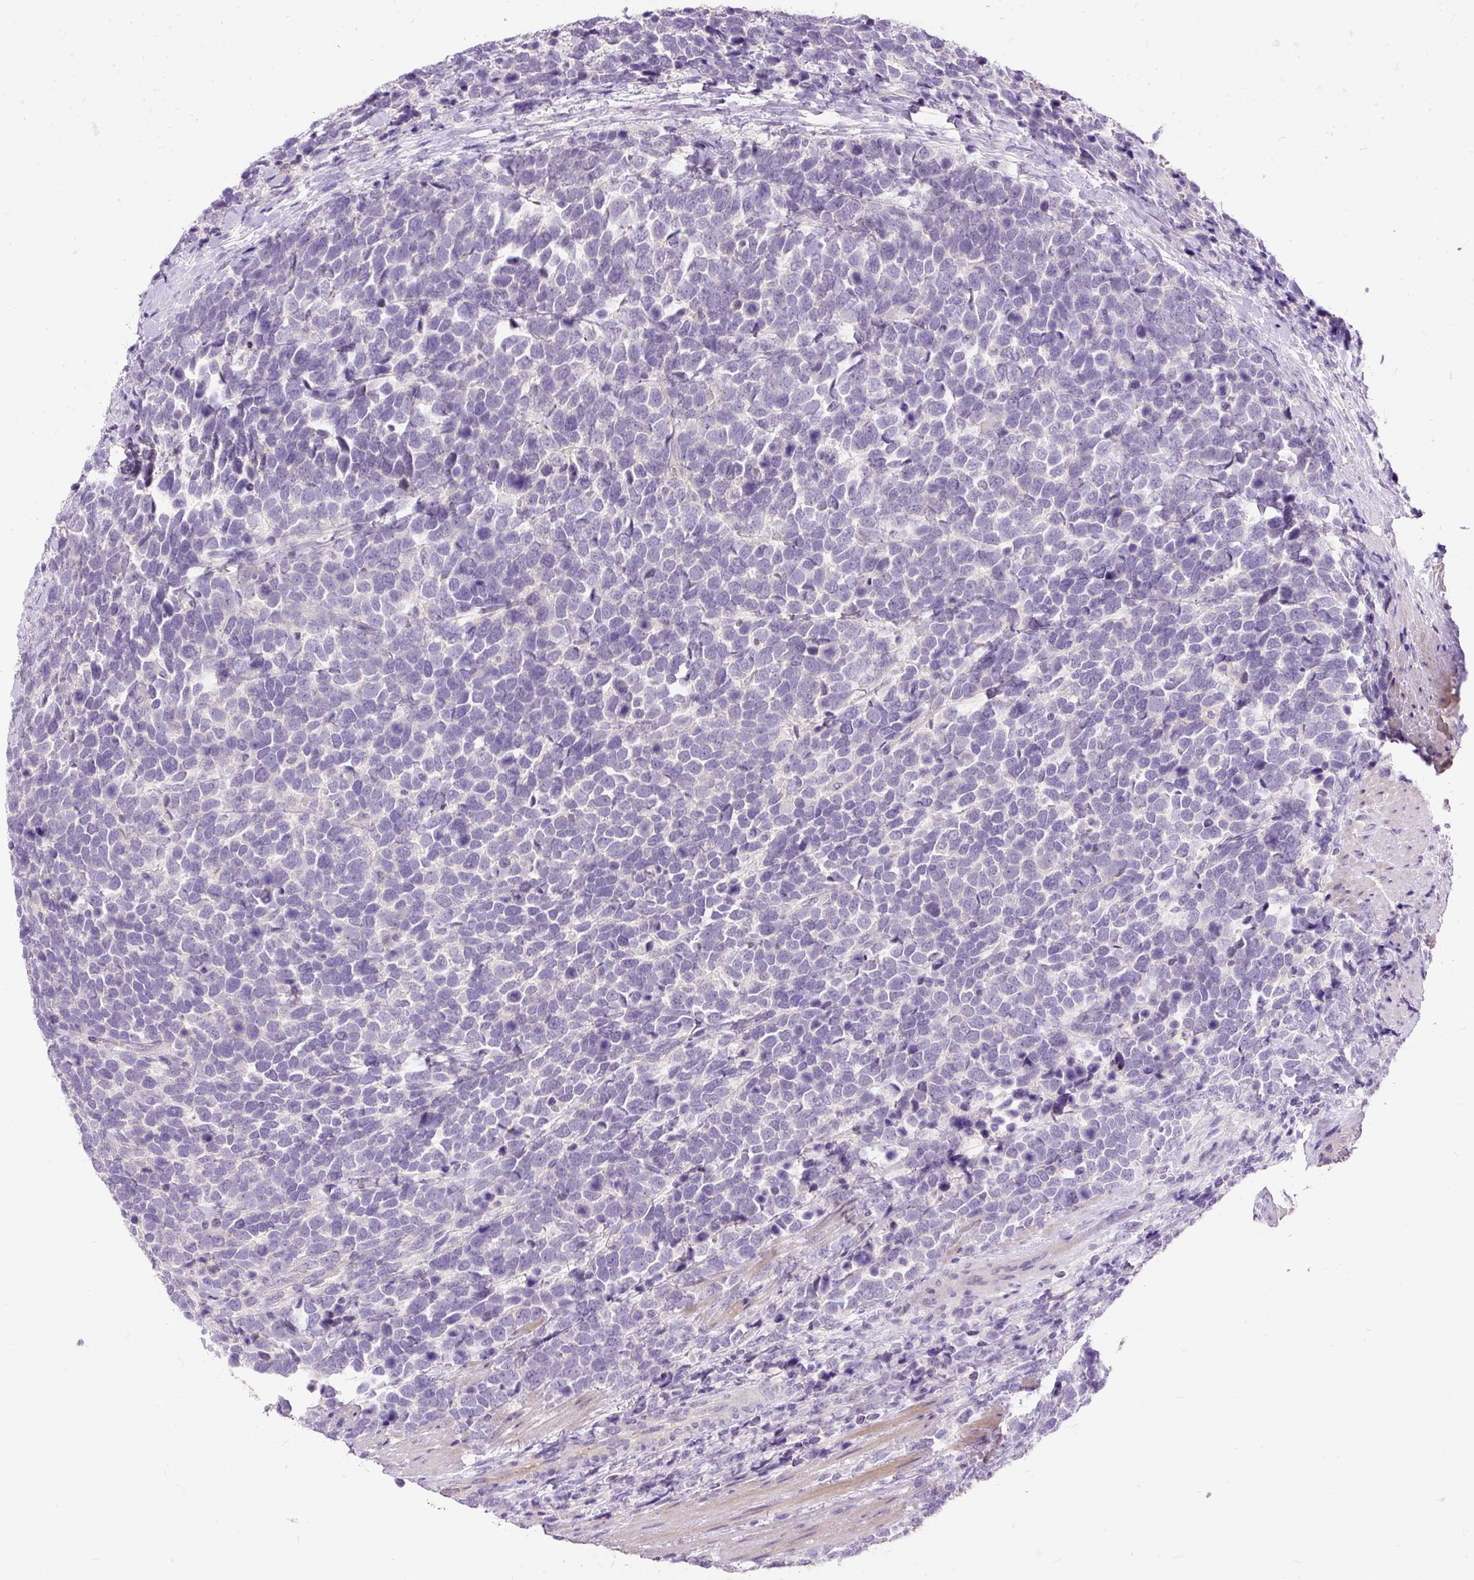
{"staining": {"intensity": "negative", "quantity": "none", "location": "none"}, "tissue": "urothelial cancer", "cell_type": "Tumor cells", "image_type": "cancer", "snomed": [{"axis": "morphology", "description": "Urothelial carcinoma, High grade"}, {"axis": "topography", "description": "Urinary bladder"}], "caption": "Tumor cells are negative for brown protein staining in urothelial cancer.", "gene": "KRTAP20-3", "patient": {"sex": "female", "age": 82}}